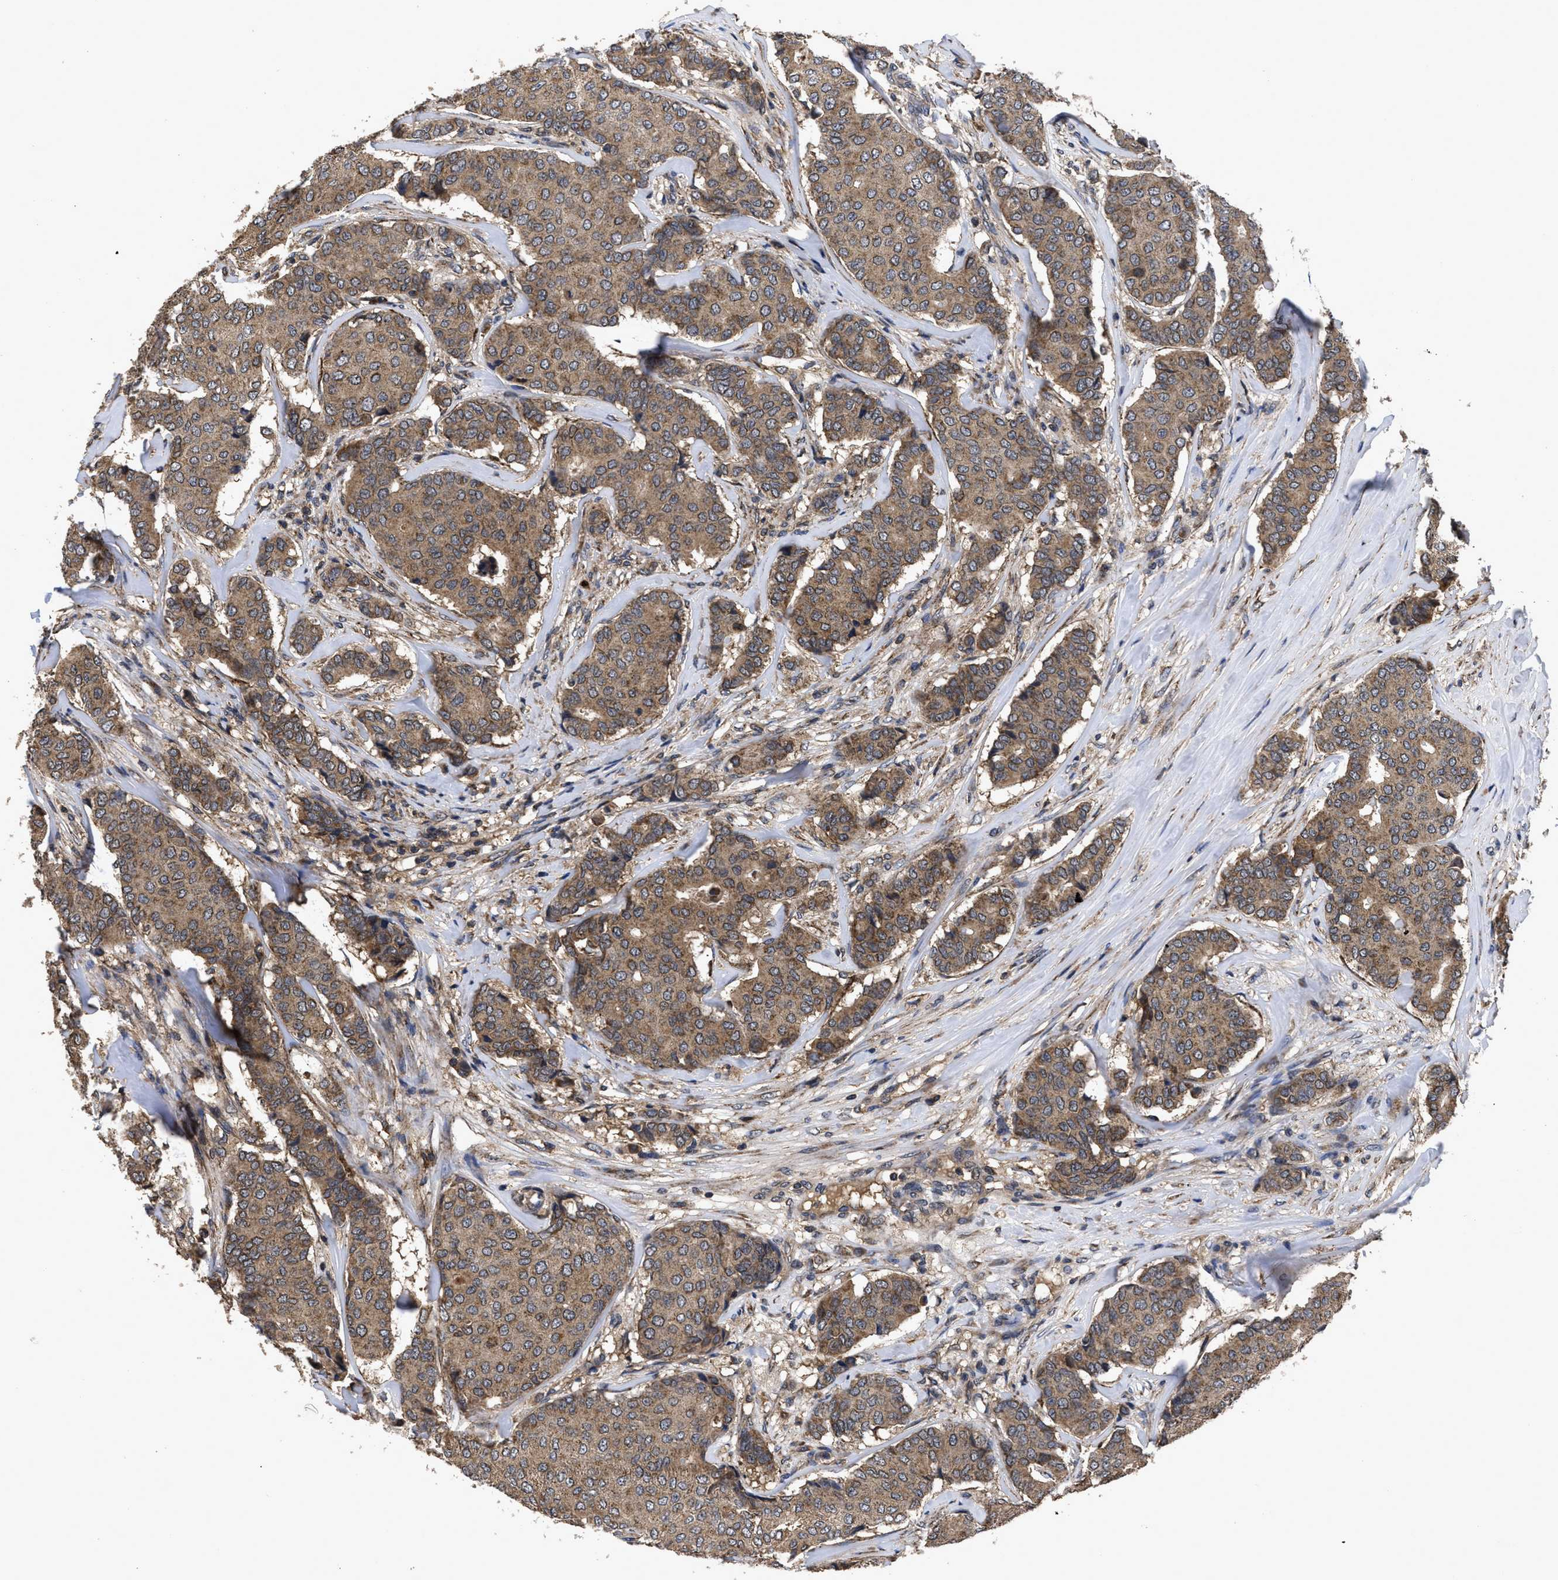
{"staining": {"intensity": "moderate", "quantity": ">75%", "location": "cytoplasmic/membranous"}, "tissue": "breast cancer", "cell_type": "Tumor cells", "image_type": "cancer", "snomed": [{"axis": "morphology", "description": "Duct carcinoma"}, {"axis": "topography", "description": "Breast"}], "caption": "Protein staining displays moderate cytoplasmic/membranous positivity in about >75% of tumor cells in breast intraductal carcinoma.", "gene": "LRRC3", "patient": {"sex": "female", "age": 75}}